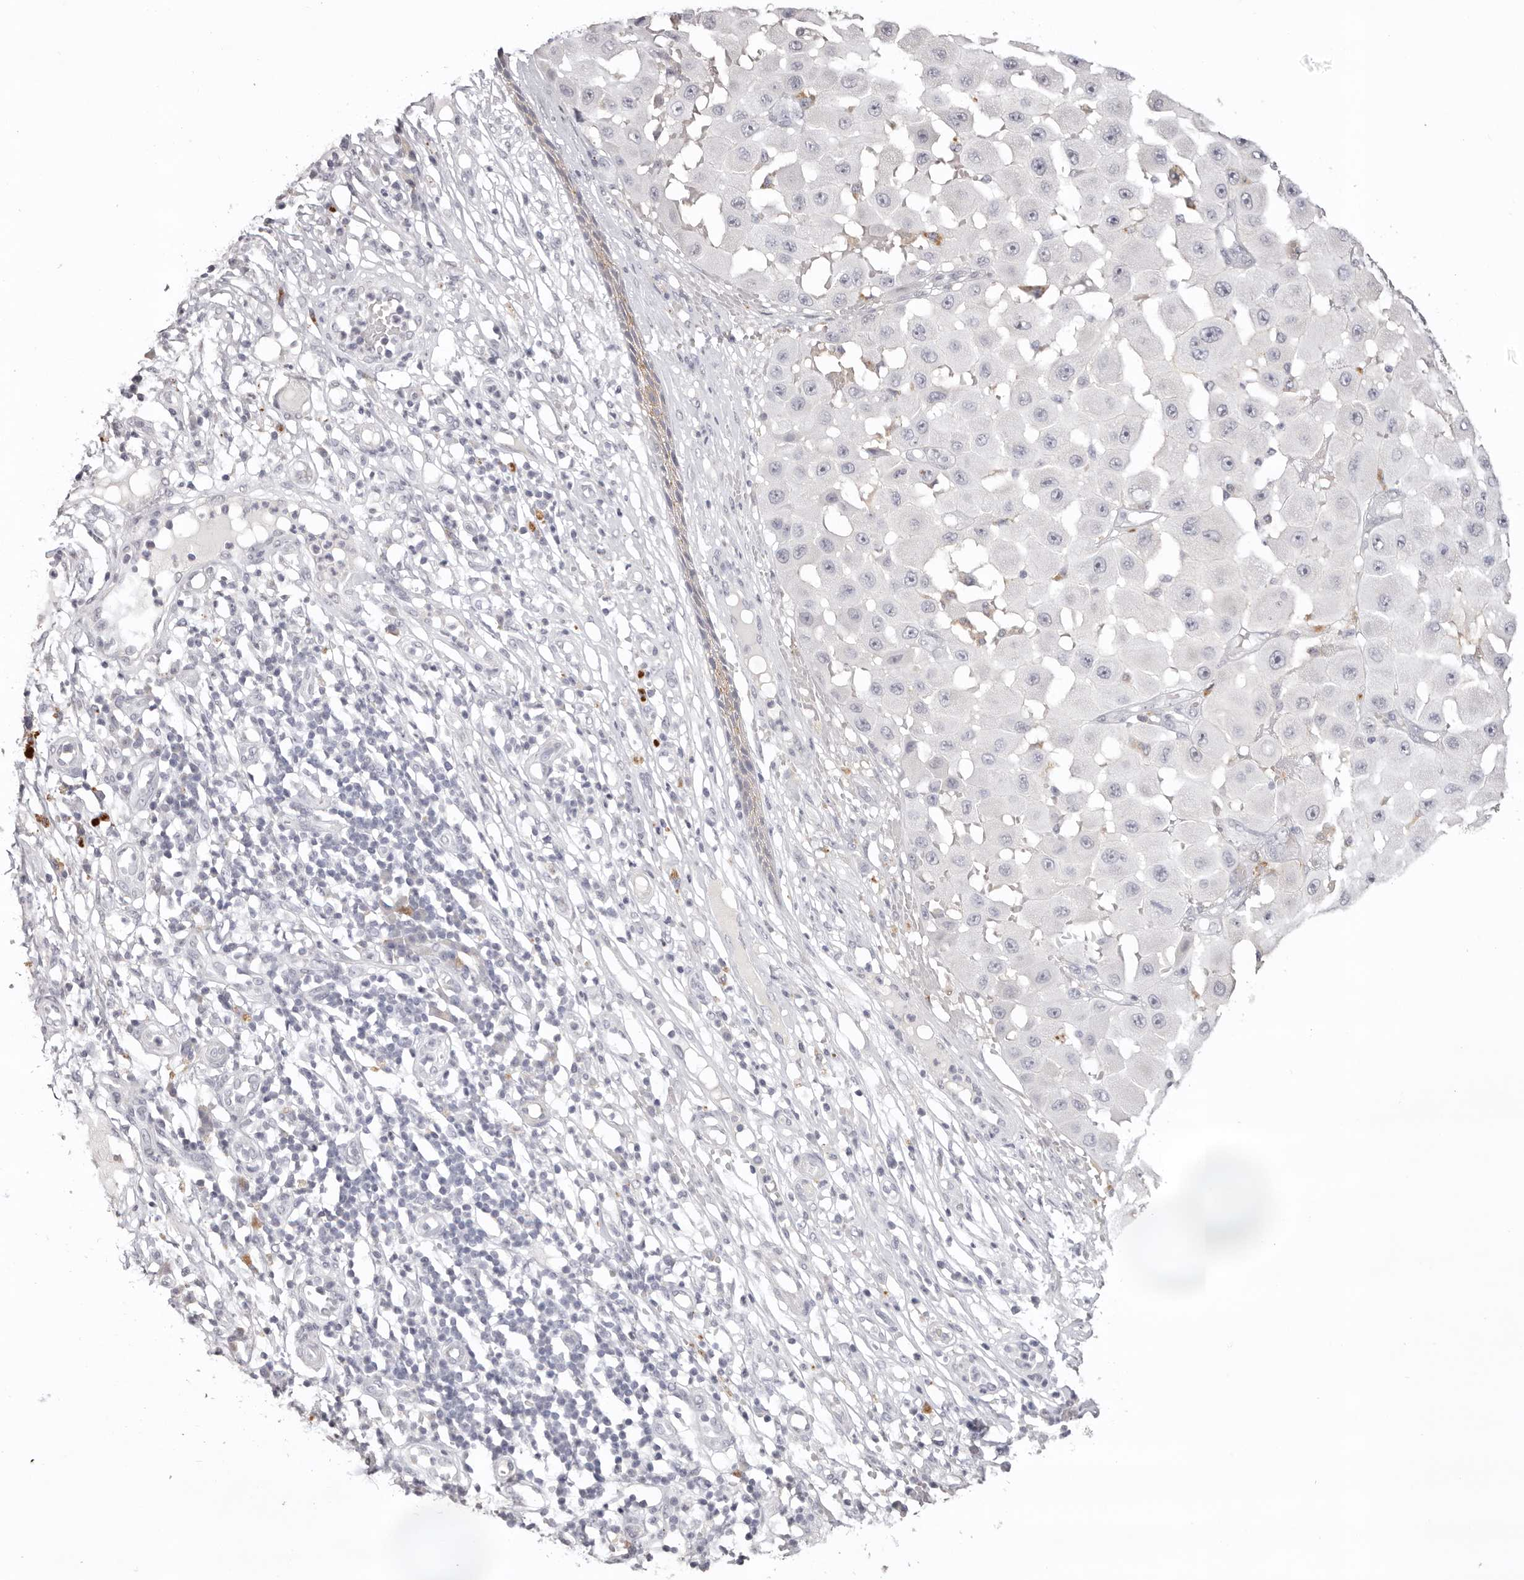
{"staining": {"intensity": "negative", "quantity": "none", "location": "none"}, "tissue": "melanoma", "cell_type": "Tumor cells", "image_type": "cancer", "snomed": [{"axis": "morphology", "description": "Malignant melanoma, NOS"}, {"axis": "topography", "description": "Skin"}], "caption": "Immunohistochemistry image of neoplastic tissue: human melanoma stained with DAB shows no significant protein positivity in tumor cells. (DAB IHC with hematoxylin counter stain).", "gene": "PCDHB6", "patient": {"sex": "female", "age": 81}}